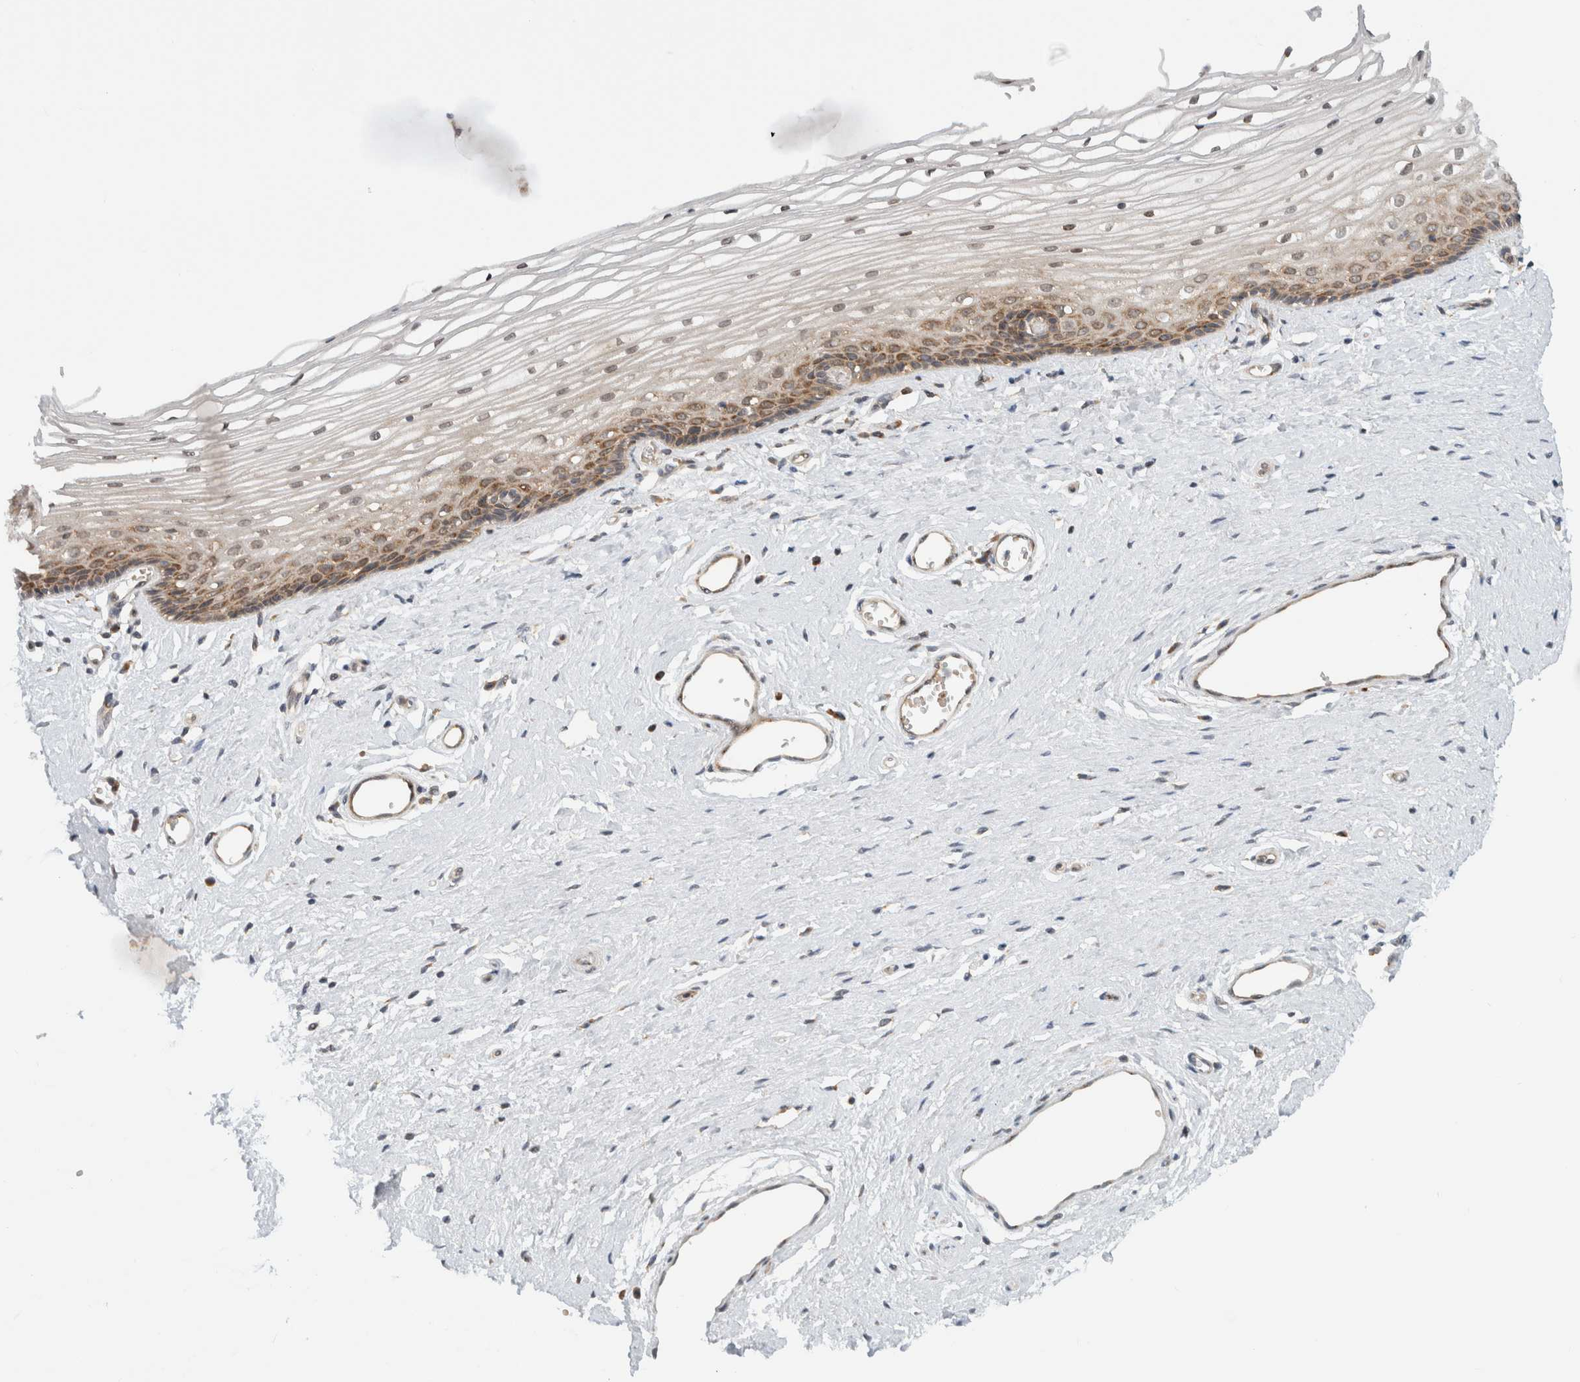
{"staining": {"intensity": "moderate", "quantity": "<25%", "location": "cytoplasmic/membranous"}, "tissue": "vagina", "cell_type": "Squamous epithelial cells", "image_type": "normal", "snomed": [{"axis": "morphology", "description": "Normal tissue, NOS"}, {"axis": "topography", "description": "Vagina"}], "caption": "A high-resolution photomicrograph shows immunohistochemistry (IHC) staining of unremarkable vagina, which exhibits moderate cytoplasmic/membranous positivity in about <25% of squamous epithelial cells.", "gene": "CMC2", "patient": {"sex": "female", "age": 46}}